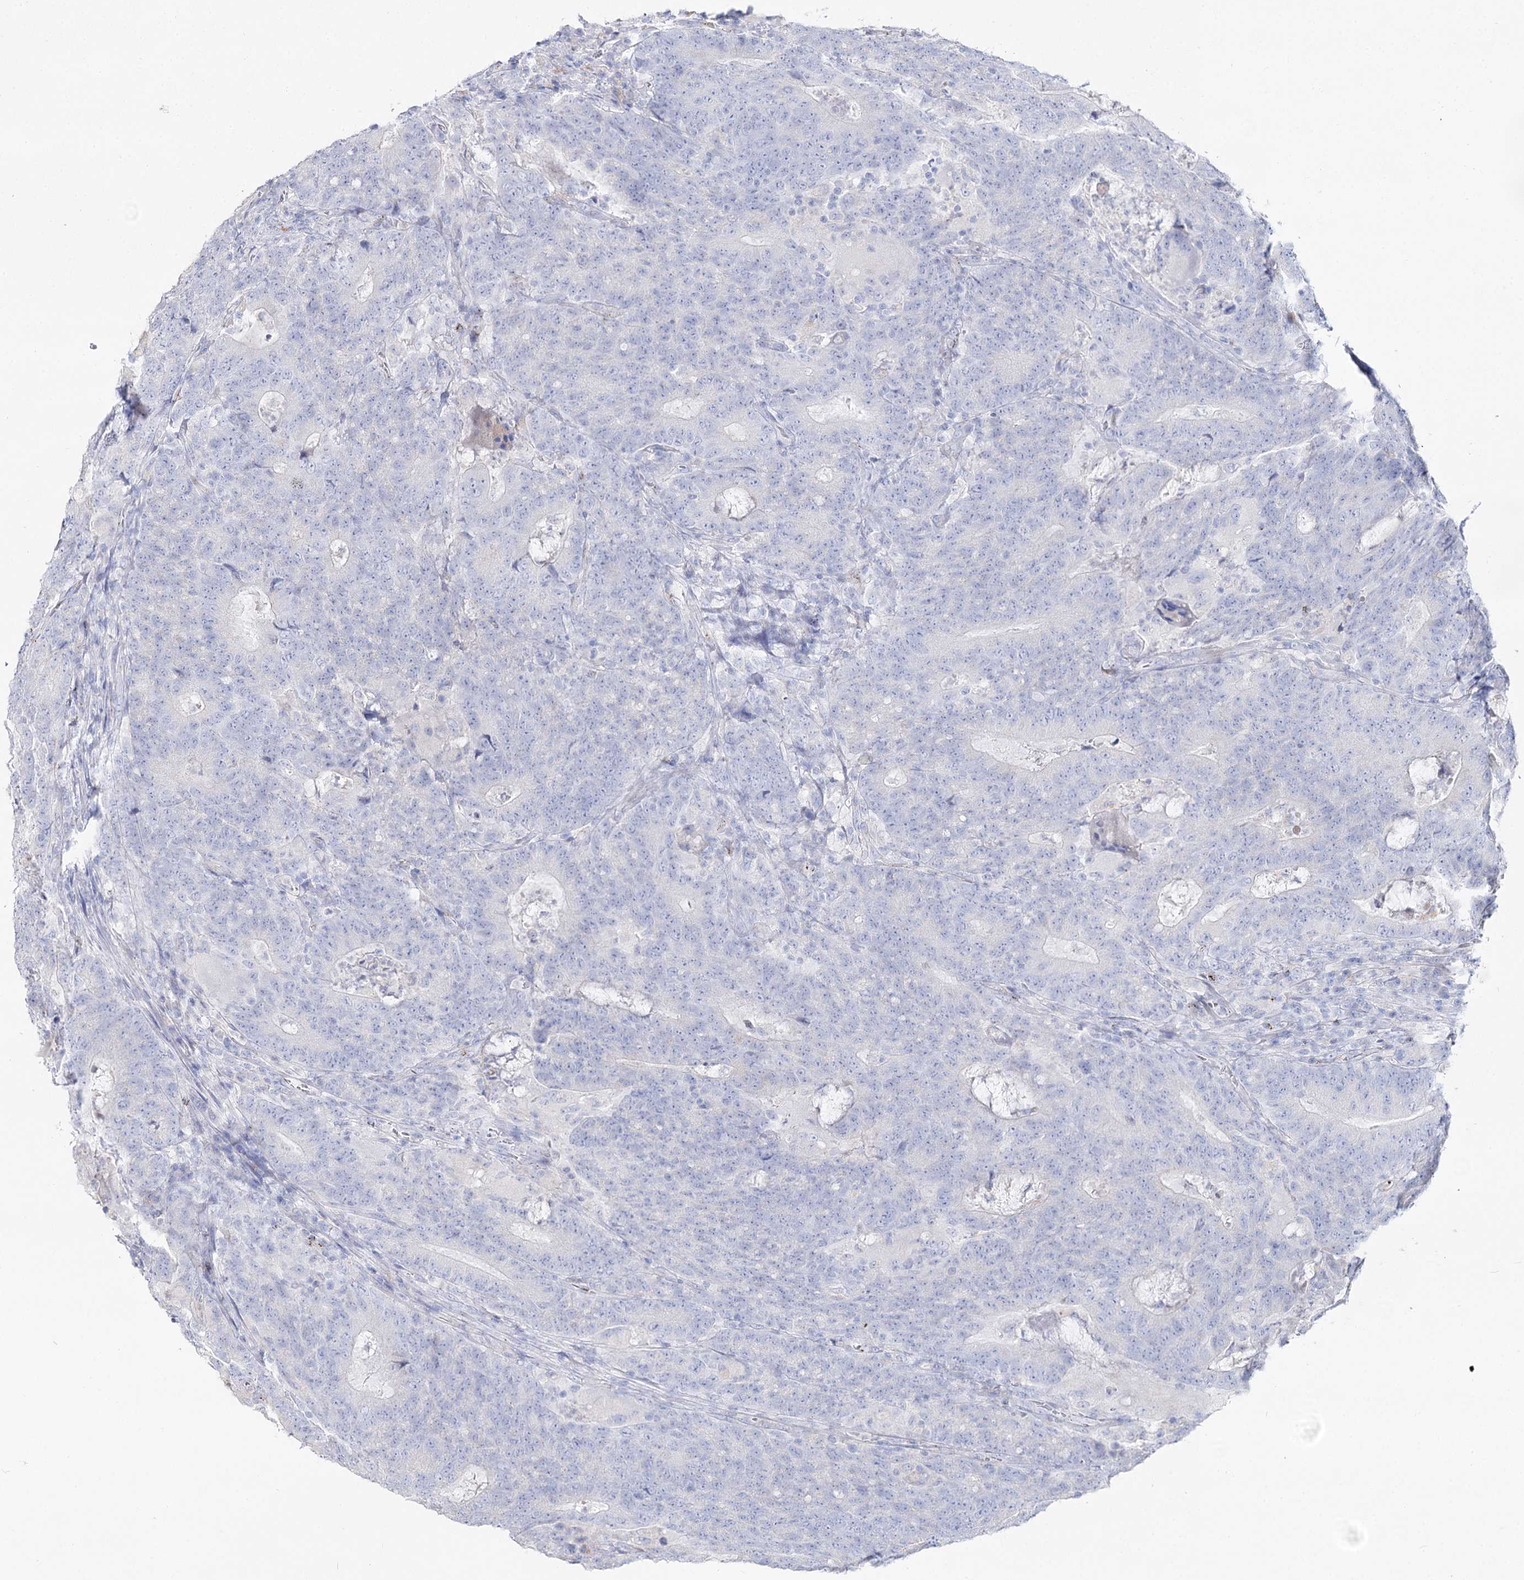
{"staining": {"intensity": "negative", "quantity": "none", "location": "none"}, "tissue": "colorectal cancer", "cell_type": "Tumor cells", "image_type": "cancer", "snomed": [{"axis": "morphology", "description": "Normal tissue, NOS"}, {"axis": "morphology", "description": "Adenocarcinoma, NOS"}, {"axis": "topography", "description": "Colon"}], "caption": "Colorectal cancer (adenocarcinoma) was stained to show a protein in brown. There is no significant expression in tumor cells.", "gene": "SLC3A1", "patient": {"sex": "female", "age": 75}}